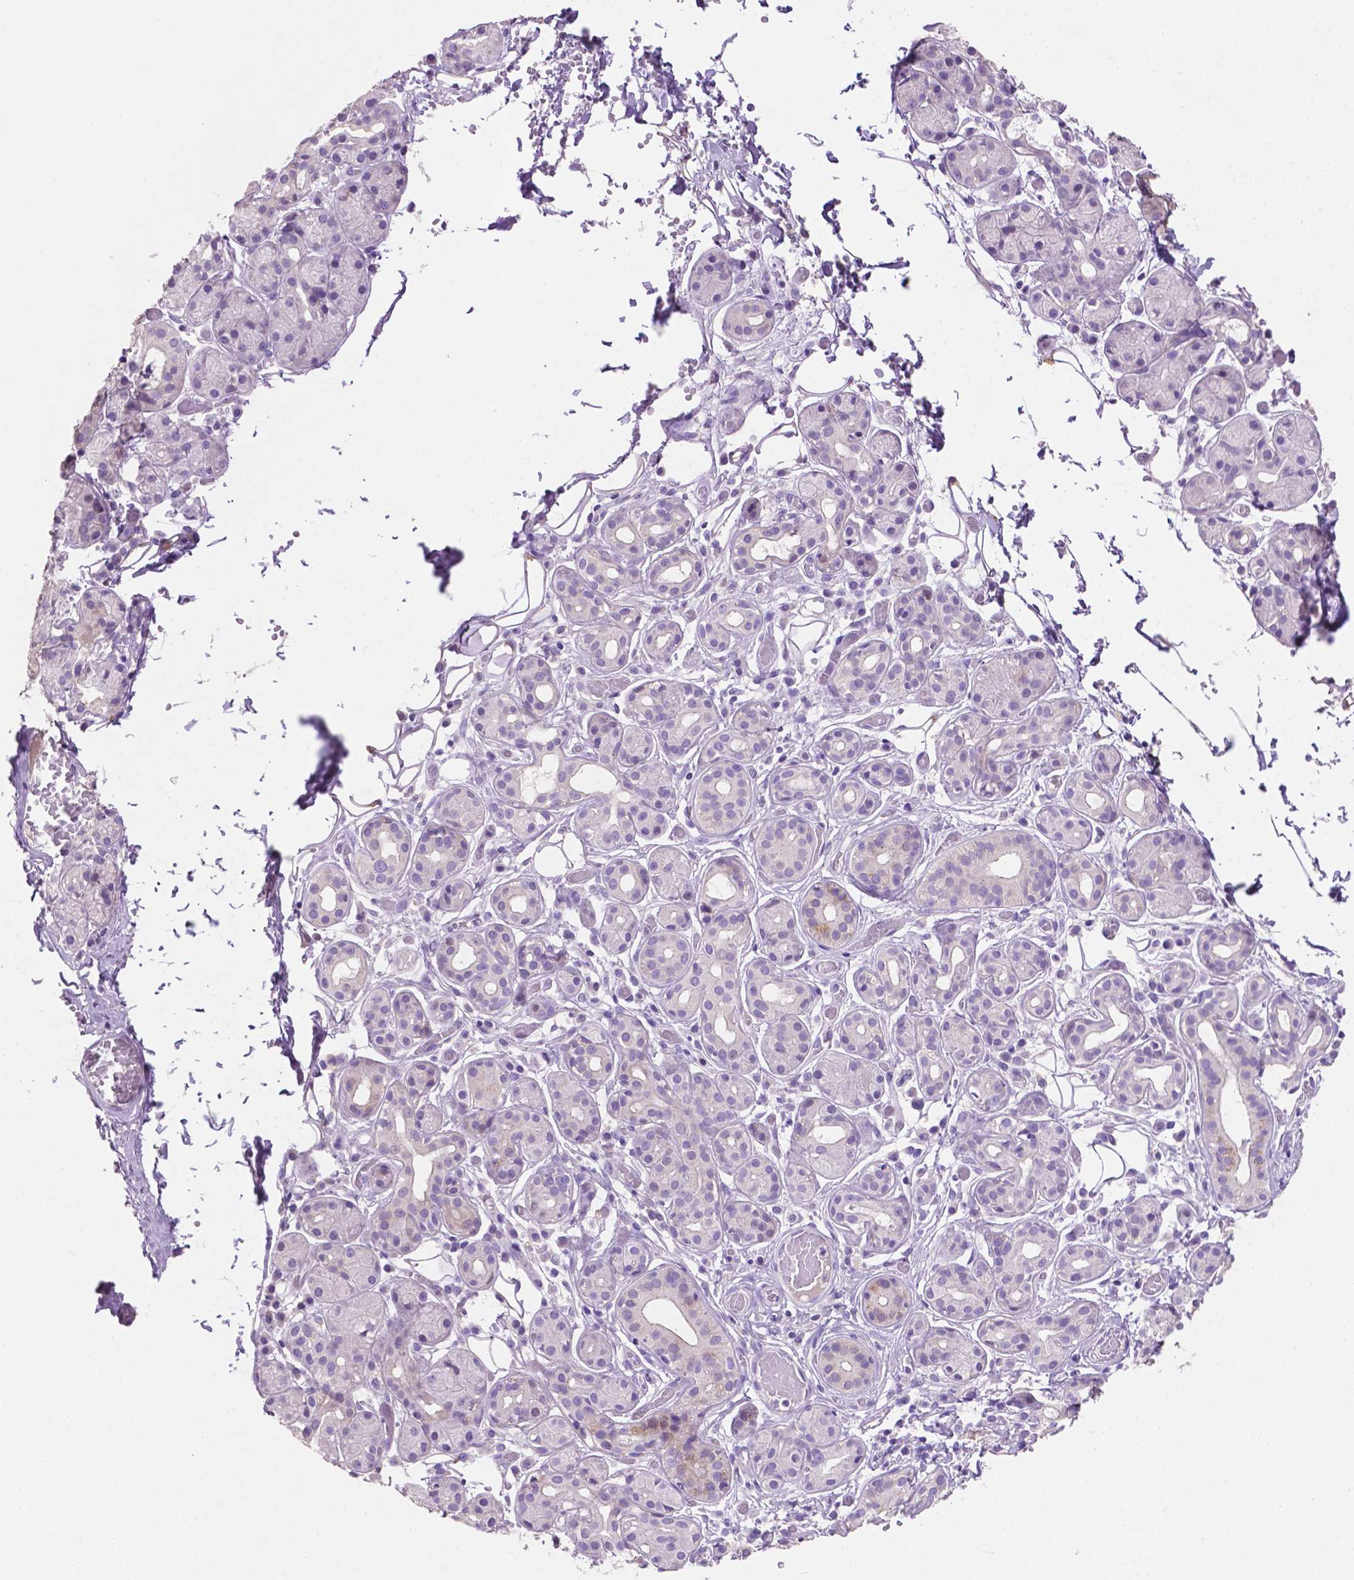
{"staining": {"intensity": "weak", "quantity": "<25%", "location": "cytoplasmic/membranous"}, "tissue": "salivary gland", "cell_type": "Glandular cells", "image_type": "normal", "snomed": [{"axis": "morphology", "description": "Normal tissue, NOS"}, {"axis": "topography", "description": "Salivary gland"}, {"axis": "topography", "description": "Peripheral nerve tissue"}], "caption": "Protein analysis of benign salivary gland displays no significant positivity in glandular cells. (Stains: DAB (3,3'-diaminobenzidine) IHC with hematoxylin counter stain, Microscopy: brightfield microscopy at high magnification).", "gene": "CLDN17", "patient": {"sex": "male", "age": 71}}